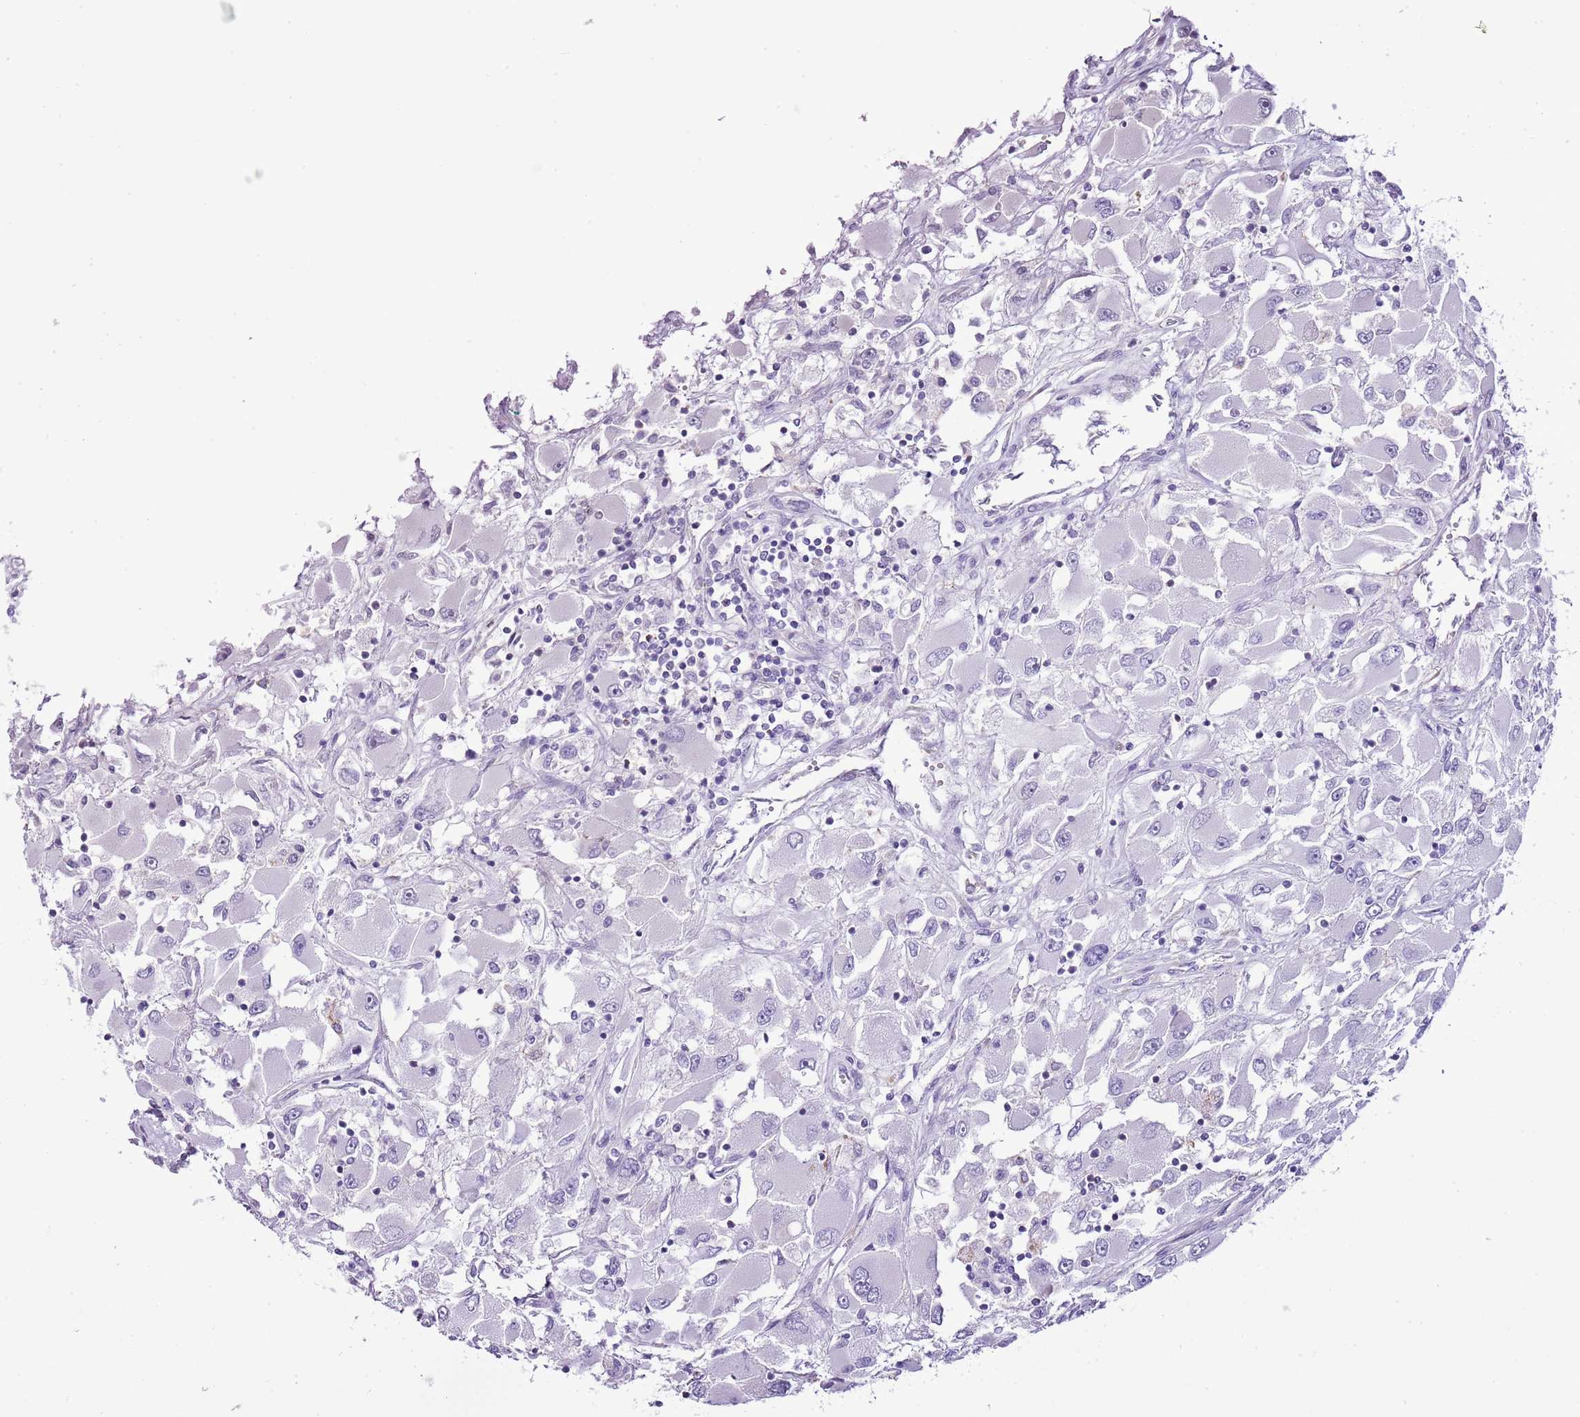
{"staining": {"intensity": "negative", "quantity": "none", "location": "none"}, "tissue": "renal cancer", "cell_type": "Tumor cells", "image_type": "cancer", "snomed": [{"axis": "morphology", "description": "Adenocarcinoma, NOS"}, {"axis": "topography", "description": "Kidney"}], "caption": "Immunohistochemical staining of renal cancer shows no significant positivity in tumor cells.", "gene": "SLC23A1", "patient": {"sex": "female", "age": 52}}